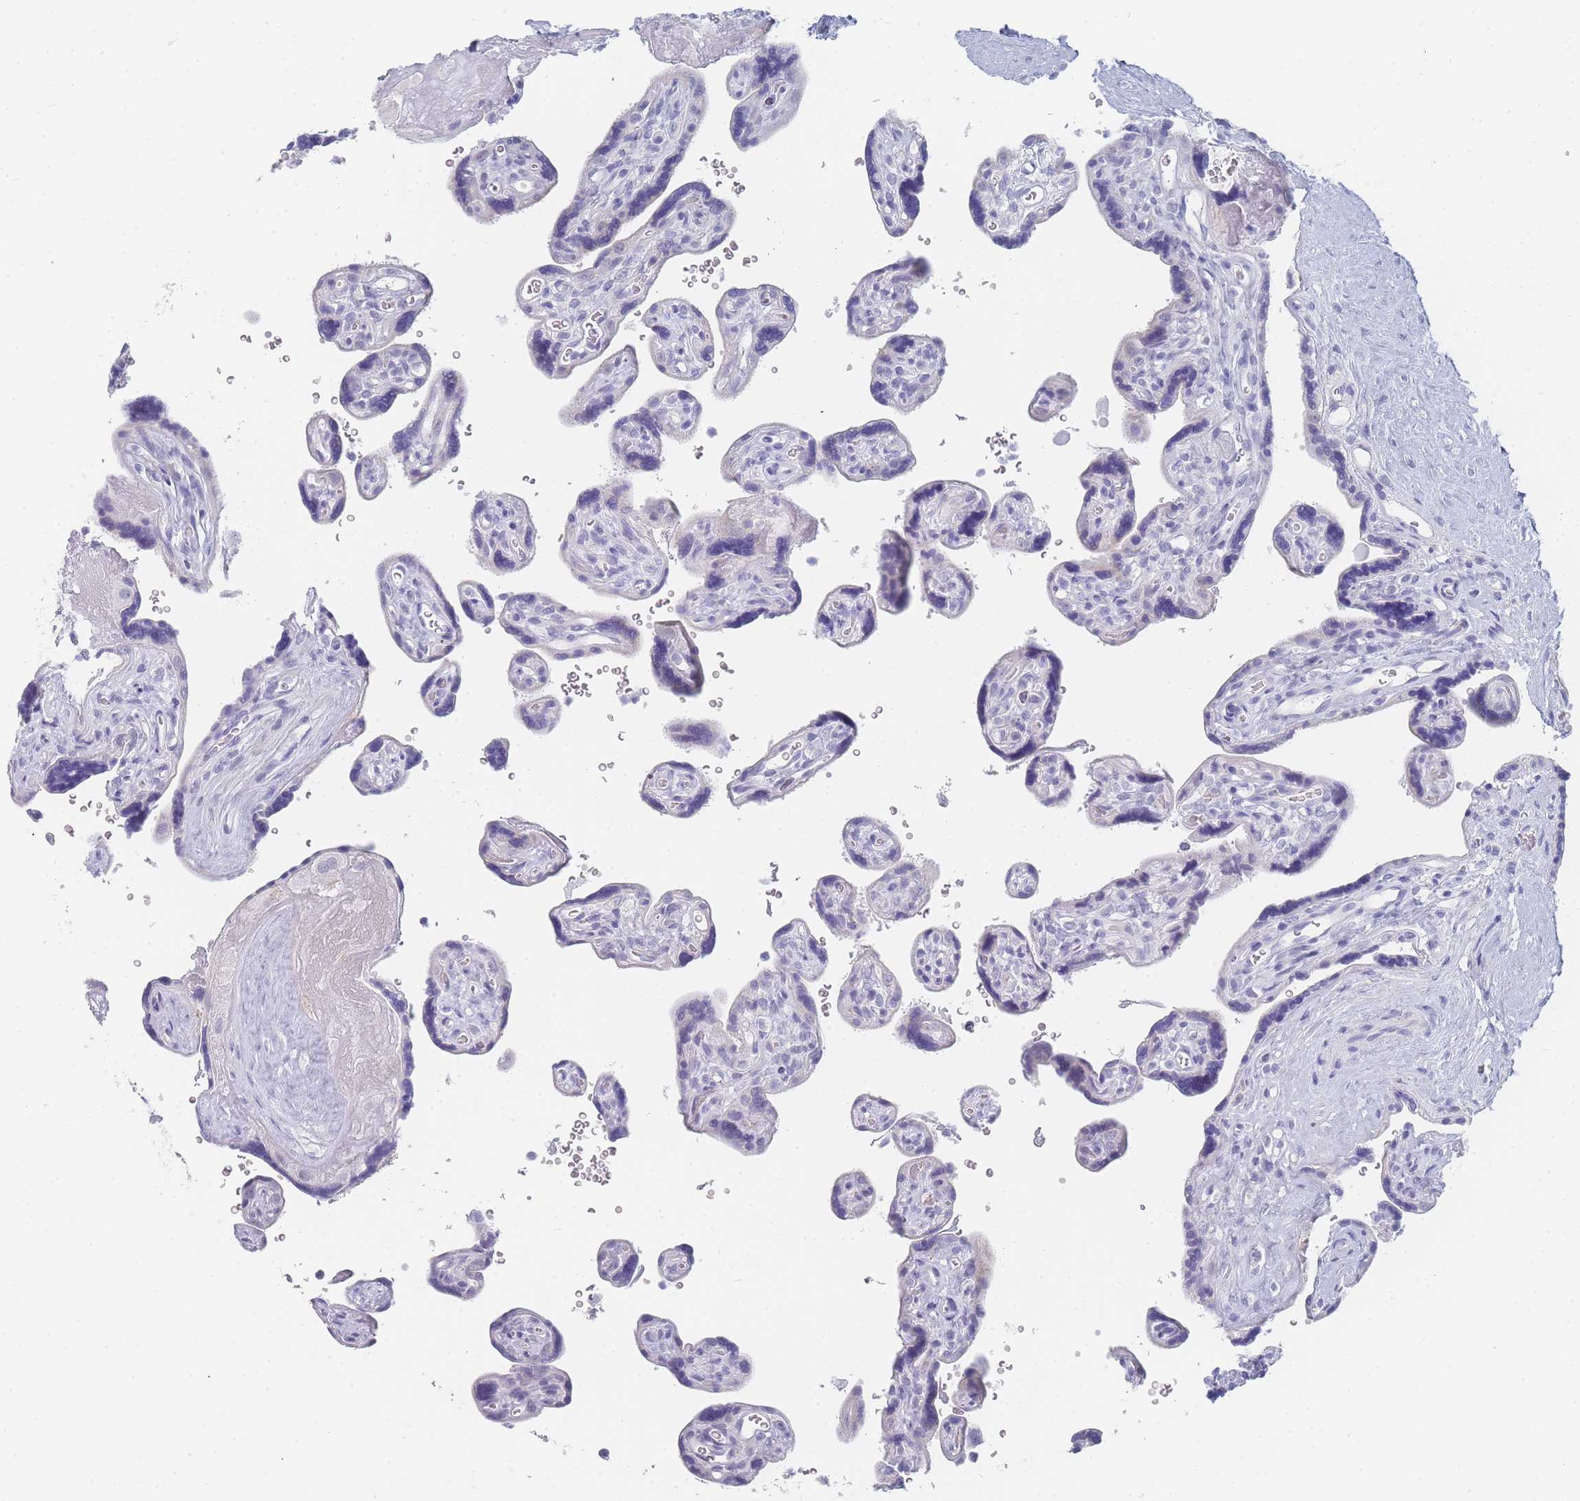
{"staining": {"intensity": "negative", "quantity": "none", "location": "none"}, "tissue": "placenta", "cell_type": "Decidual cells", "image_type": "normal", "snomed": [{"axis": "morphology", "description": "Normal tissue, NOS"}, {"axis": "topography", "description": "Placenta"}], "caption": "IHC of unremarkable placenta demonstrates no positivity in decidual cells. (Immunohistochemistry, brightfield microscopy, high magnification).", "gene": "IMPG1", "patient": {"sex": "female", "age": 39}}